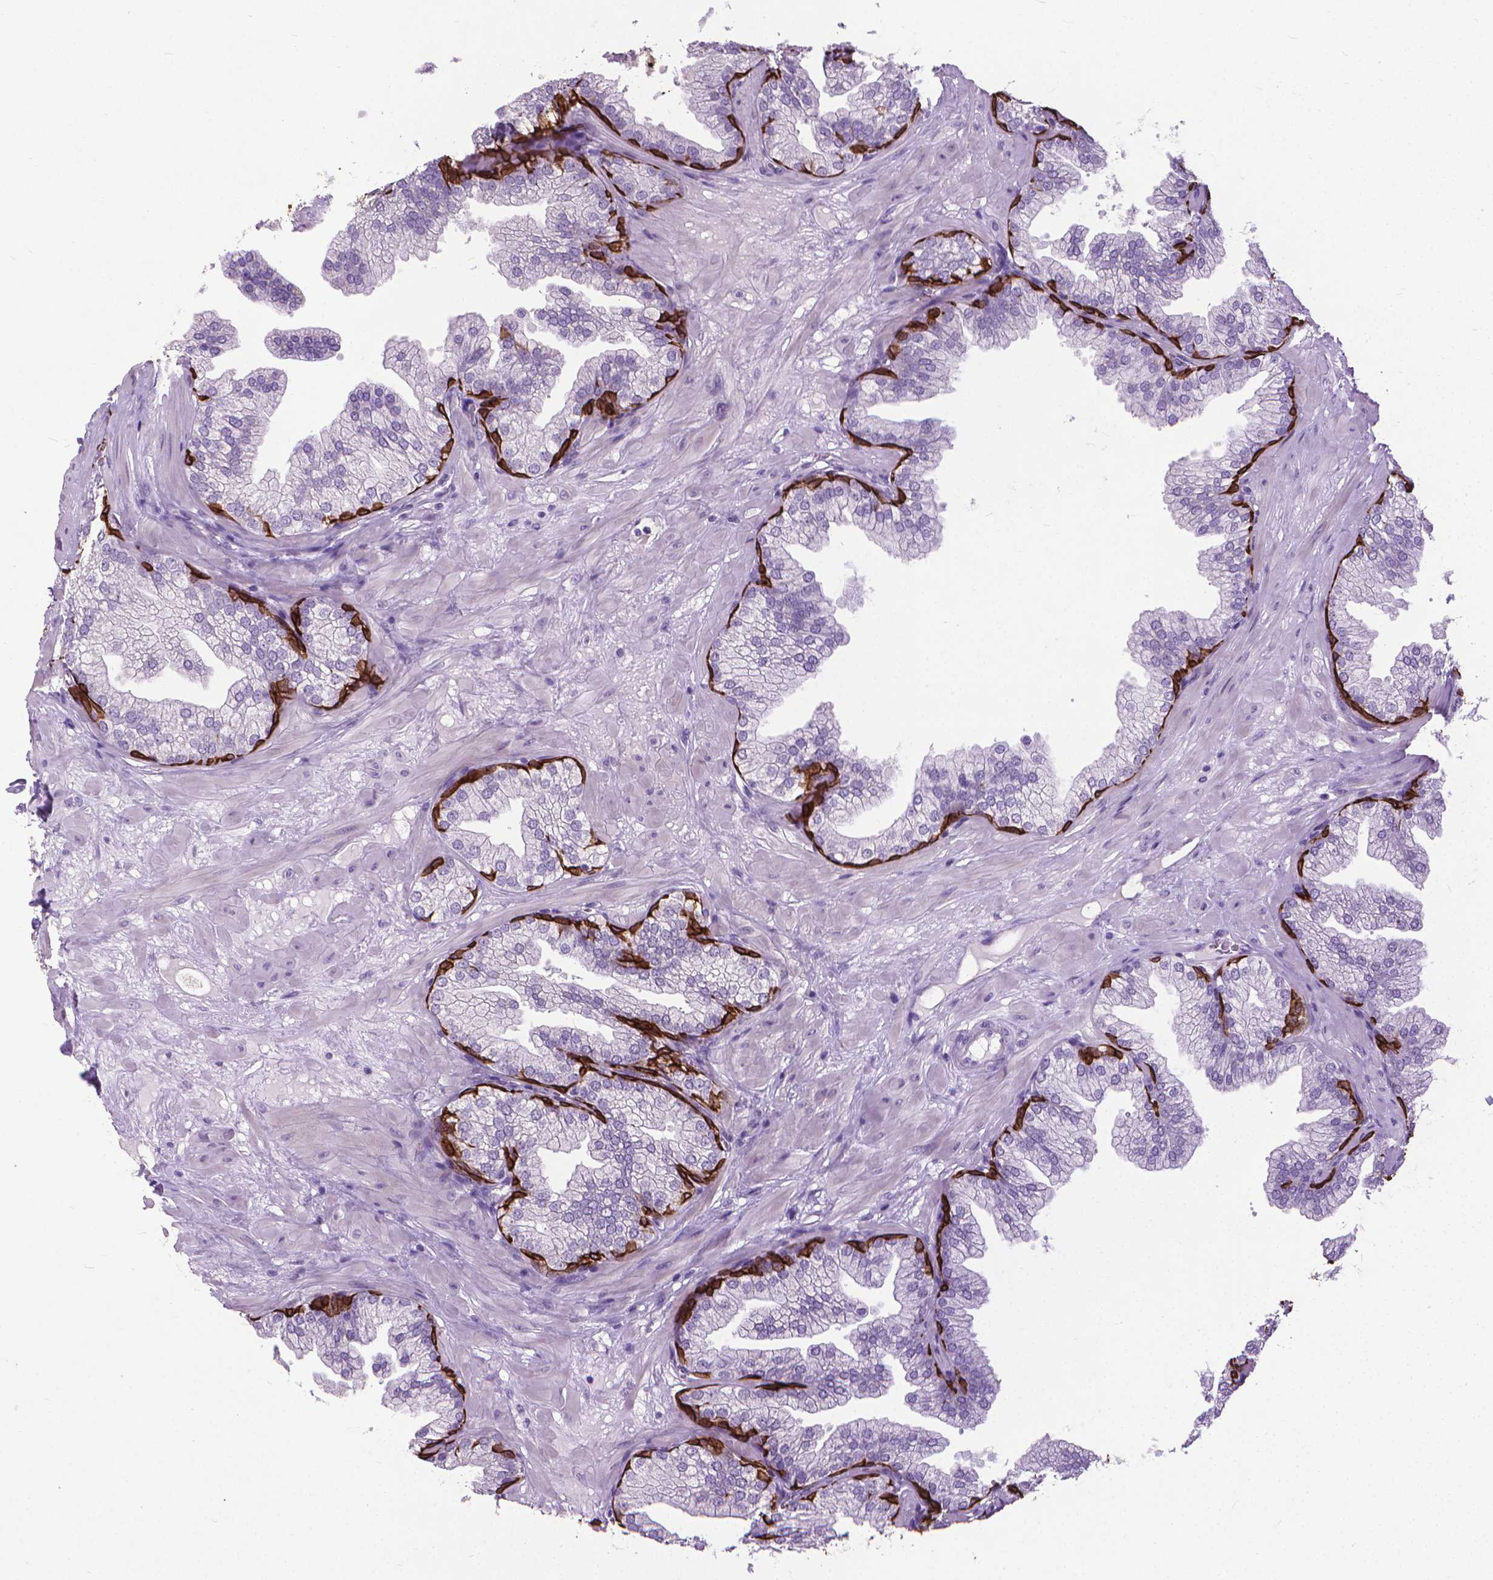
{"staining": {"intensity": "strong", "quantity": "25%-75%", "location": "cytoplasmic/membranous"}, "tissue": "prostate", "cell_type": "Glandular cells", "image_type": "normal", "snomed": [{"axis": "morphology", "description": "Normal tissue, NOS"}, {"axis": "topography", "description": "Prostate"}], "caption": "Immunohistochemistry (IHC) (DAB (3,3'-diaminobenzidine)) staining of benign prostate demonstrates strong cytoplasmic/membranous protein expression in about 25%-75% of glandular cells.", "gene": "KRT5", "patient": {"sex": "male", "age": 37}}